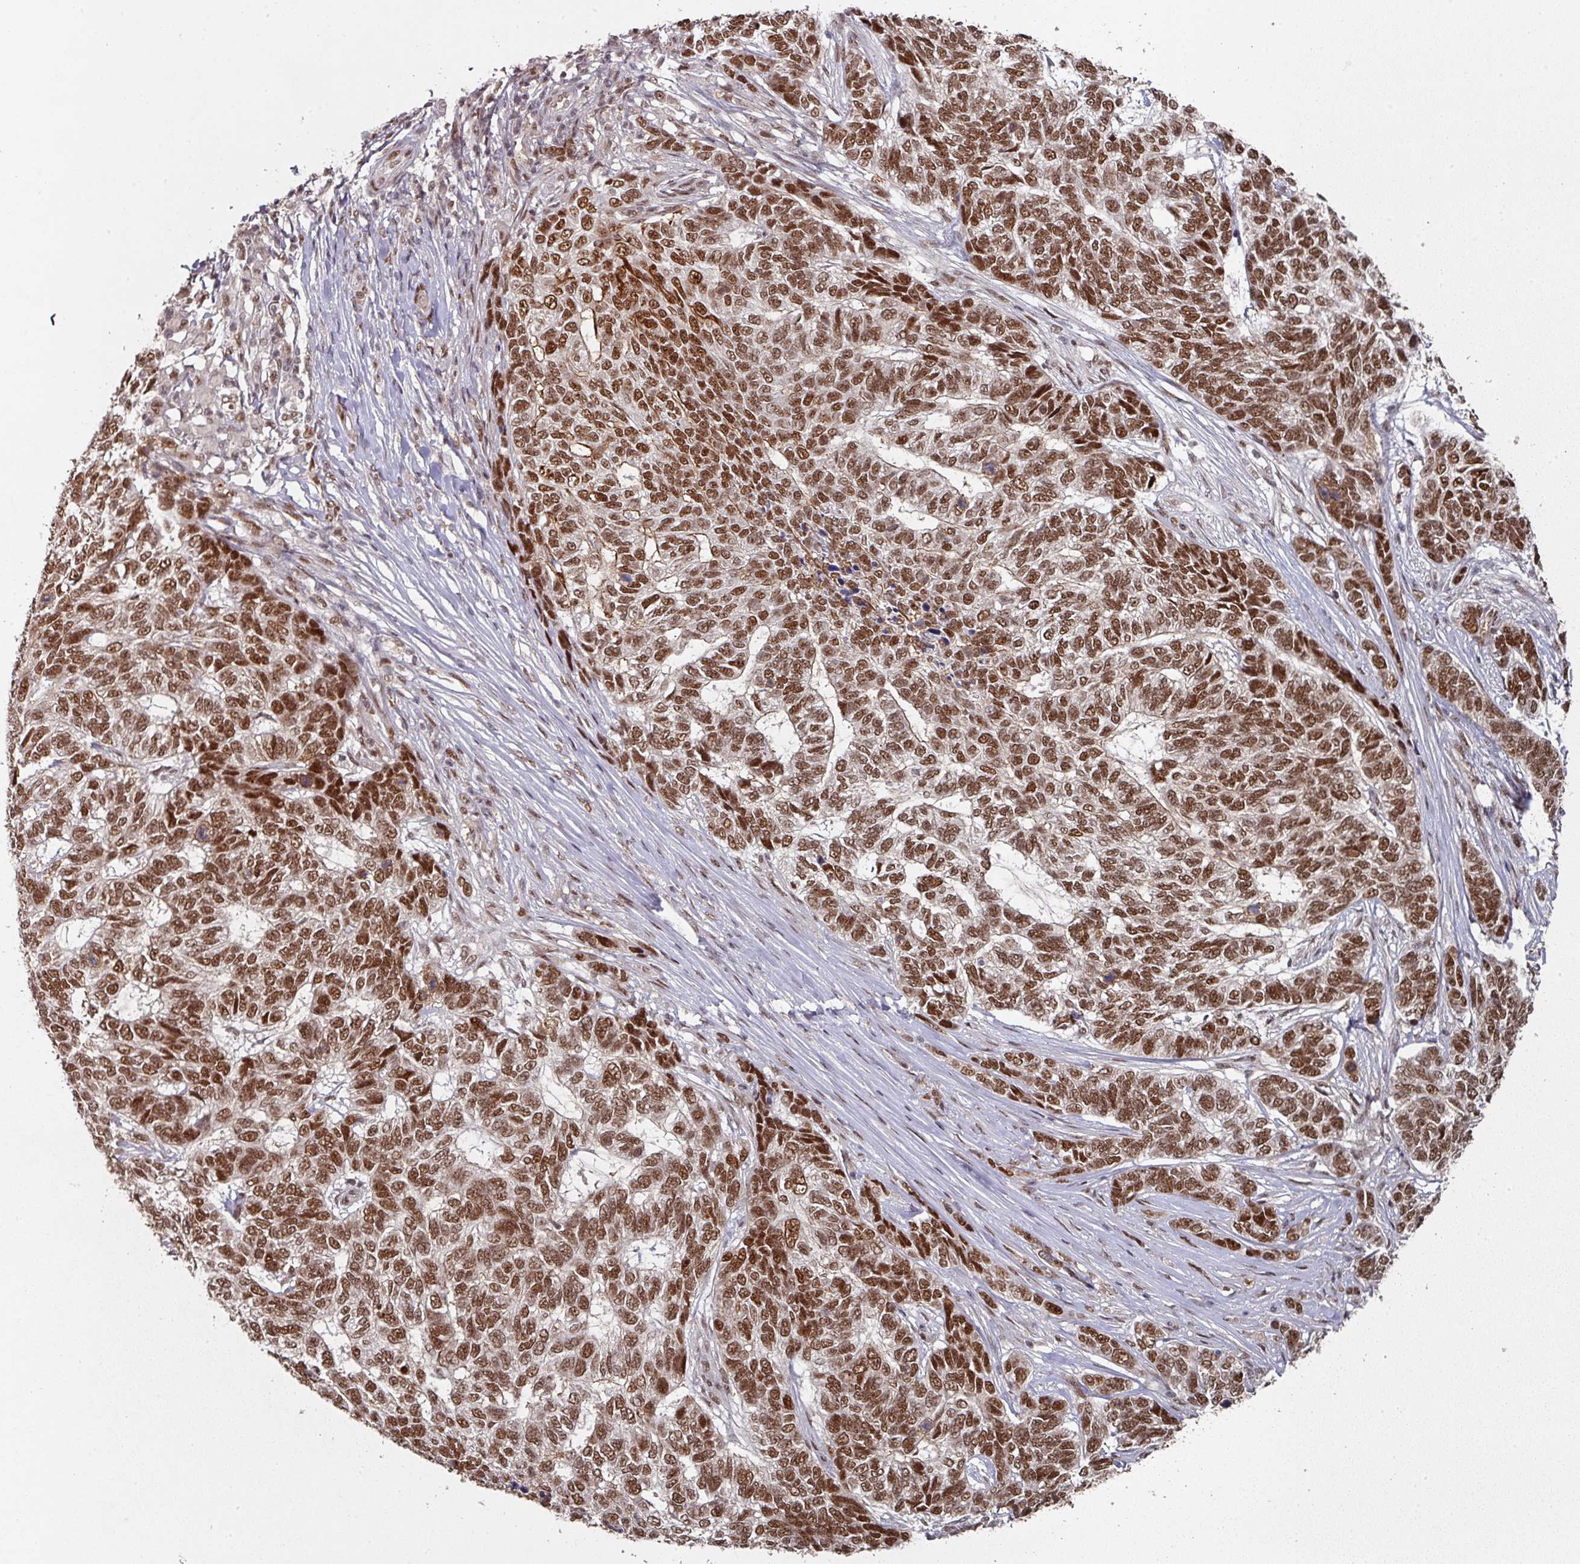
{"staining": {"intensity": "strong", "quantity": ">75%", "location": "nuclear"}, "tissue": "skin cancer", "cell_type": "Tumor cells", "image_type": "cancer", "snomed": [{"axis": "morphology", "description": "Basal cell carcinoma"}, {"axis": "topography", "description": "Skin"}], "caption": "A brown stain shows strong nuclear staining of a protein in skin cancer tumor cells. (IHC, brightfield microscopy, high magnification).", "gene": "MEPCE", "patient": {"sex": "female", "age": 65}}